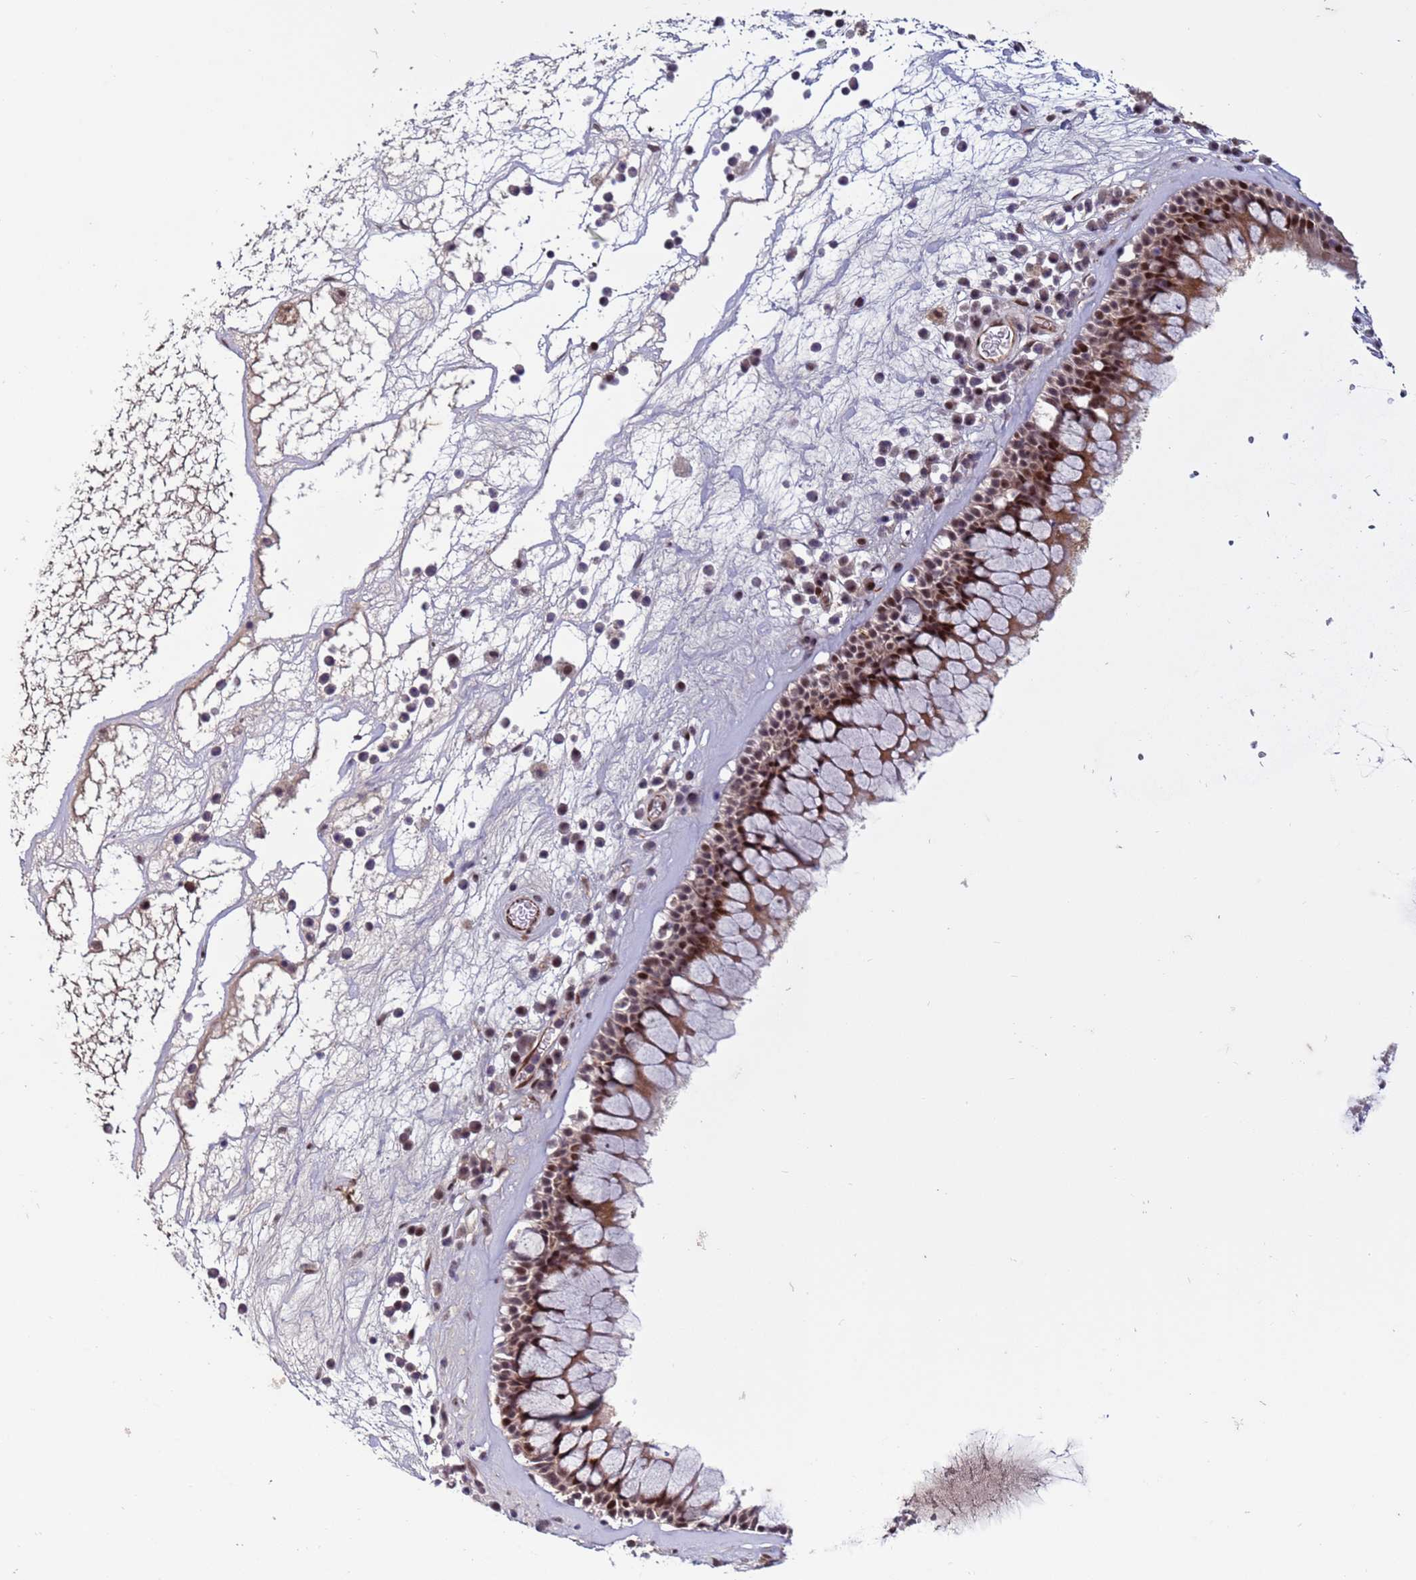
{"staining": {"intensity": "moderate", "quantity": ">75%", "location": "cytoplasmic/membranous,nuclear"}, "tissue": "nasopharynx", "cell_type": "Respiratory epithelial cells", "image_type": "normal", "snomed": [{"axis": "morphology", "description": "Normal tissue, NOS"}, {"axis": "morphology", "description": "Inflammation, NOS"}, {"axis": "topography", "description": "Nasopharynx"}], "caption": "Immunohistochemical staining of normal human nasopharynx displays >75% levels of moderate cytoplasmic/membranous,nuclear protein positivity in approximately >75% of respiratory epithelial cells.", "gene": "SHC3", "patient": {"sex": "male", "age": 70}}